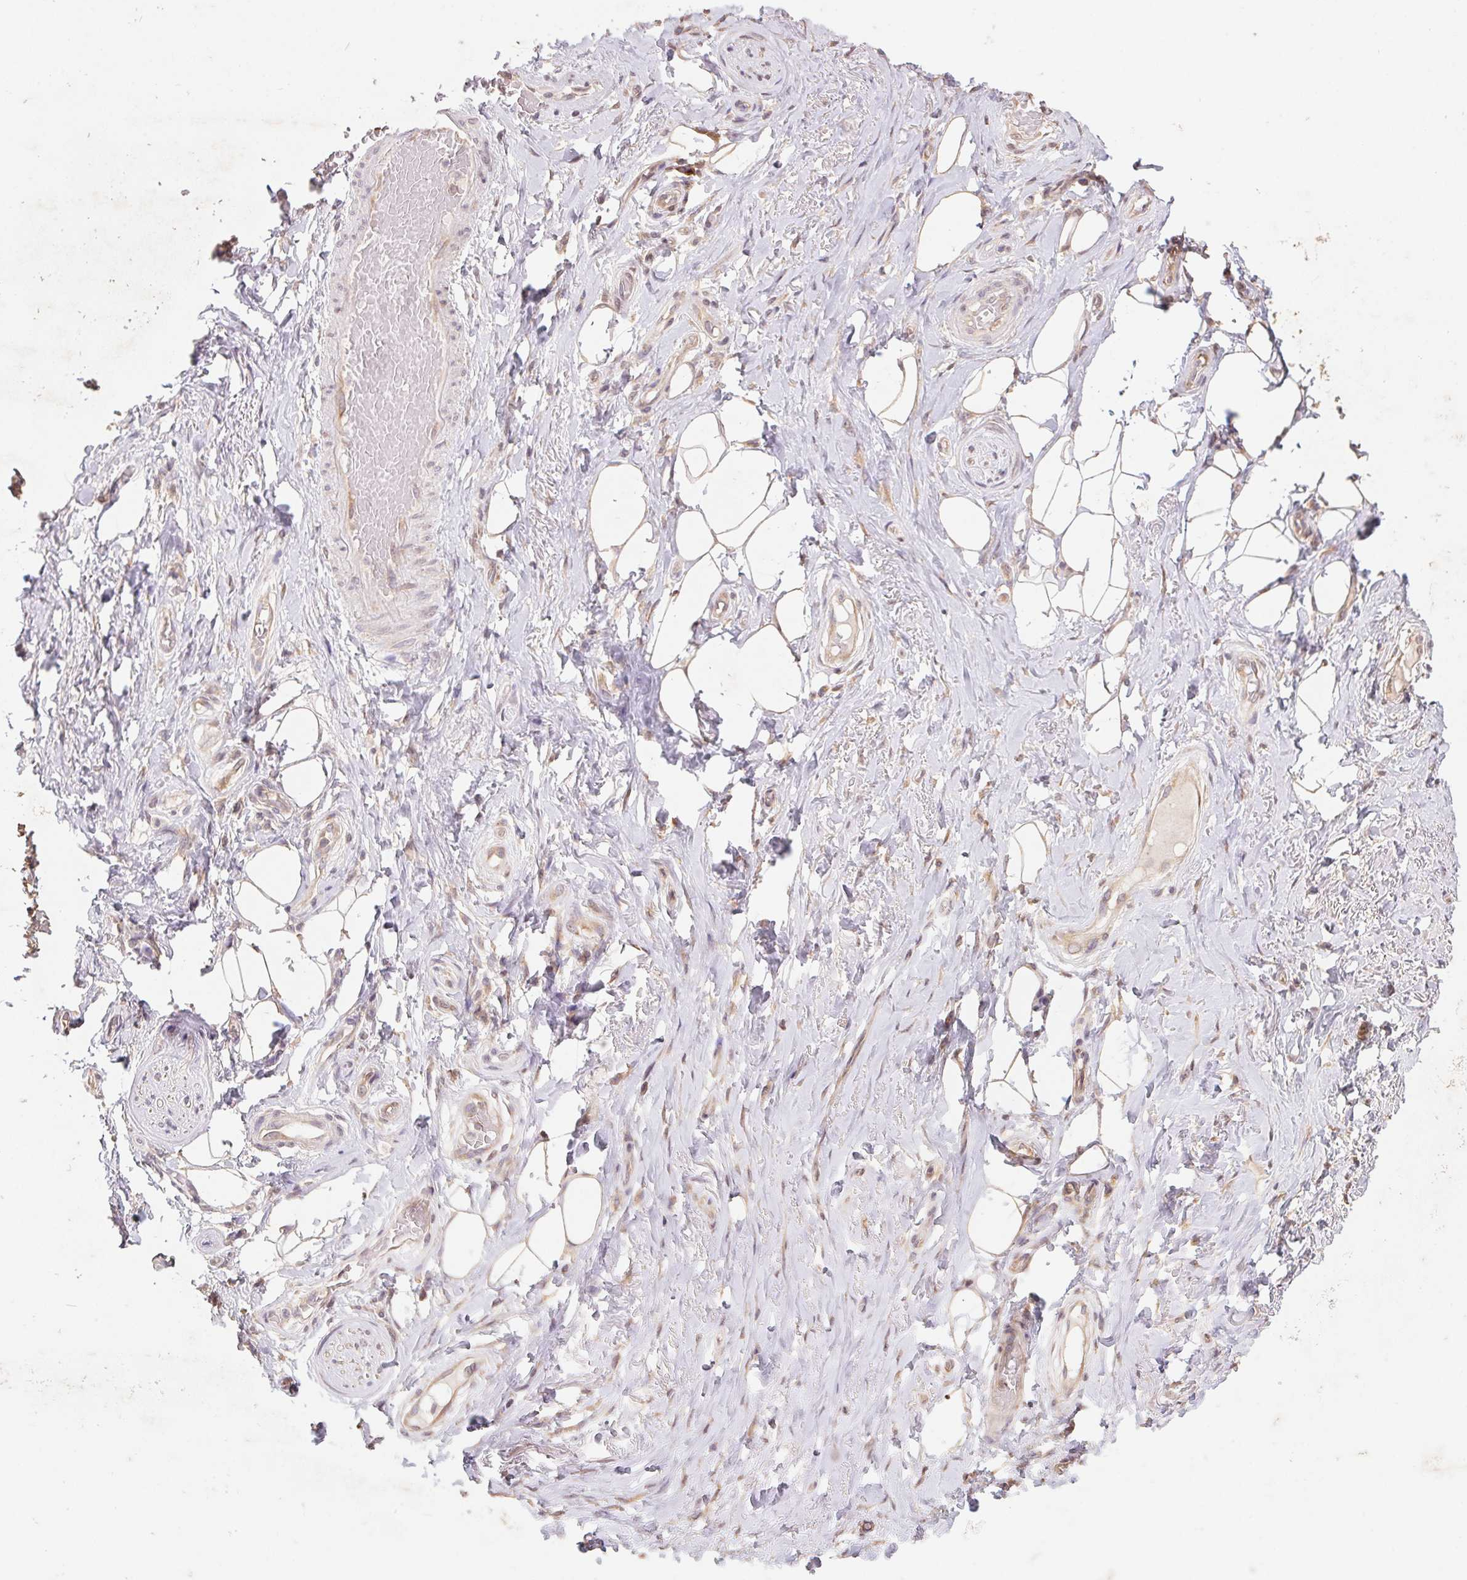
{"staining": {"intensity": "weak", "quantity": "25%-75%", "location": "cytoplasmic/membranous"}, "tissue": "adipose tissue", "cell_type": "Adipocytes", "image_type": "normal", "snomed": [{"axis": "morphology", "description": "Normal tissue, NOS"}, {"axis": "topography", "description": "Anal"}, {"axis": "topography", "description": "Peripheral nerve tissue"}], "caption": "A low amount of weak cytoplasmic/membranous staining is appreciated in approximately 25%-75% of adipocytes in normal adipose tissue.", "gene": "RPL27A", "patient": {"sex": "male", "age": 53}}